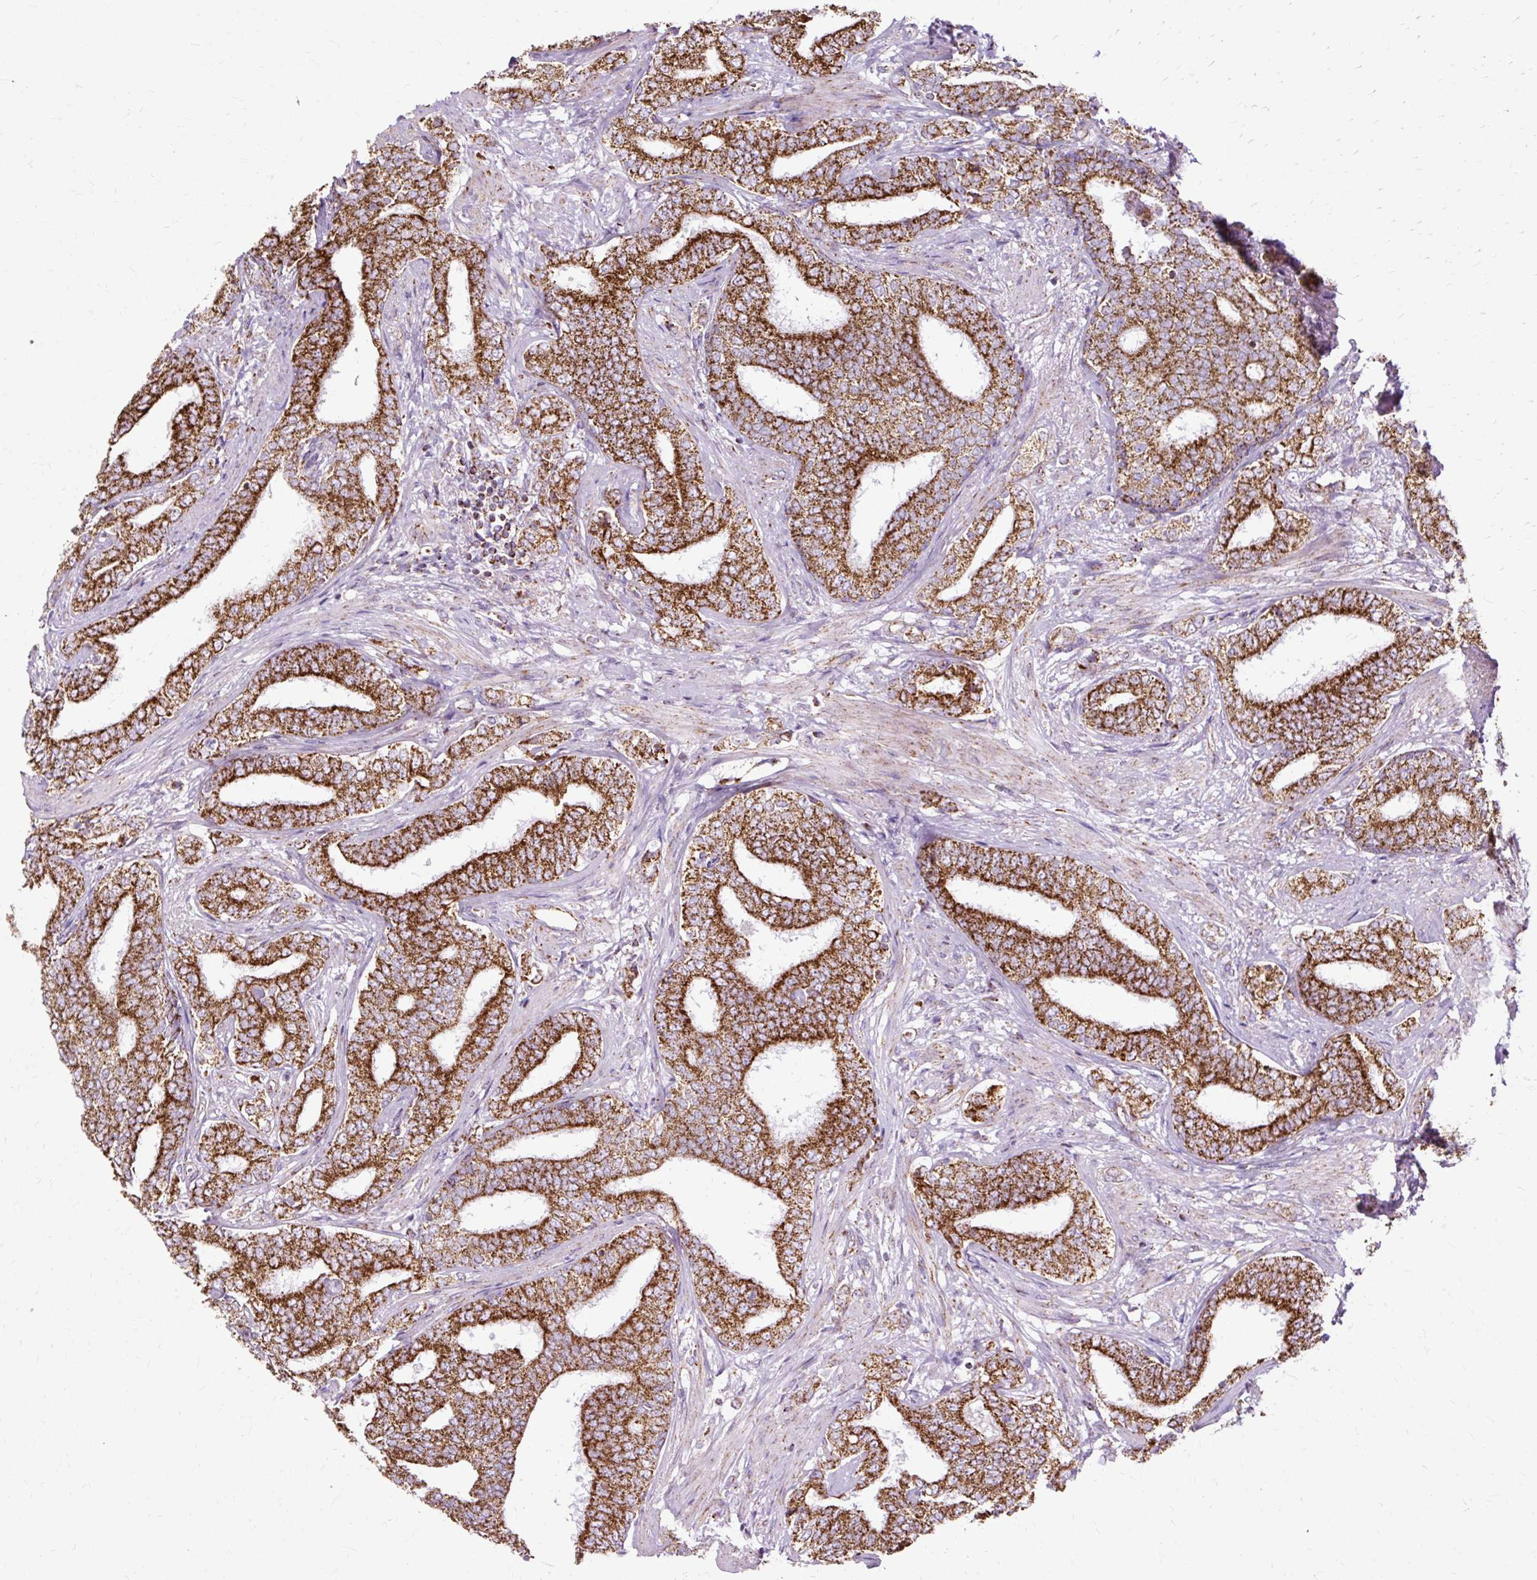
{"staining": {"intensity": "strong", "quantity": ">75%", "location": "cytoplasmic/membranous"}, "tissue": "prostate cancer", "cell_type": "Tumor cells", "image_type": "cancer", "snomed": [{"axis": "morphology", "description": "Adenocarcinoma, High grade"}, {"axis": "topography", "description": "Prostate"}], "caption": "Prostate cancer (adenocarcinoma (high-grade)) stained with DAB immunohistochemistry (IHC) shows high levels of strong cytoplasmic/membranous expression in approximately >75% of tumor cells.", "gene": "DLAT", "patient": {"sex": "male", "age": 72}}